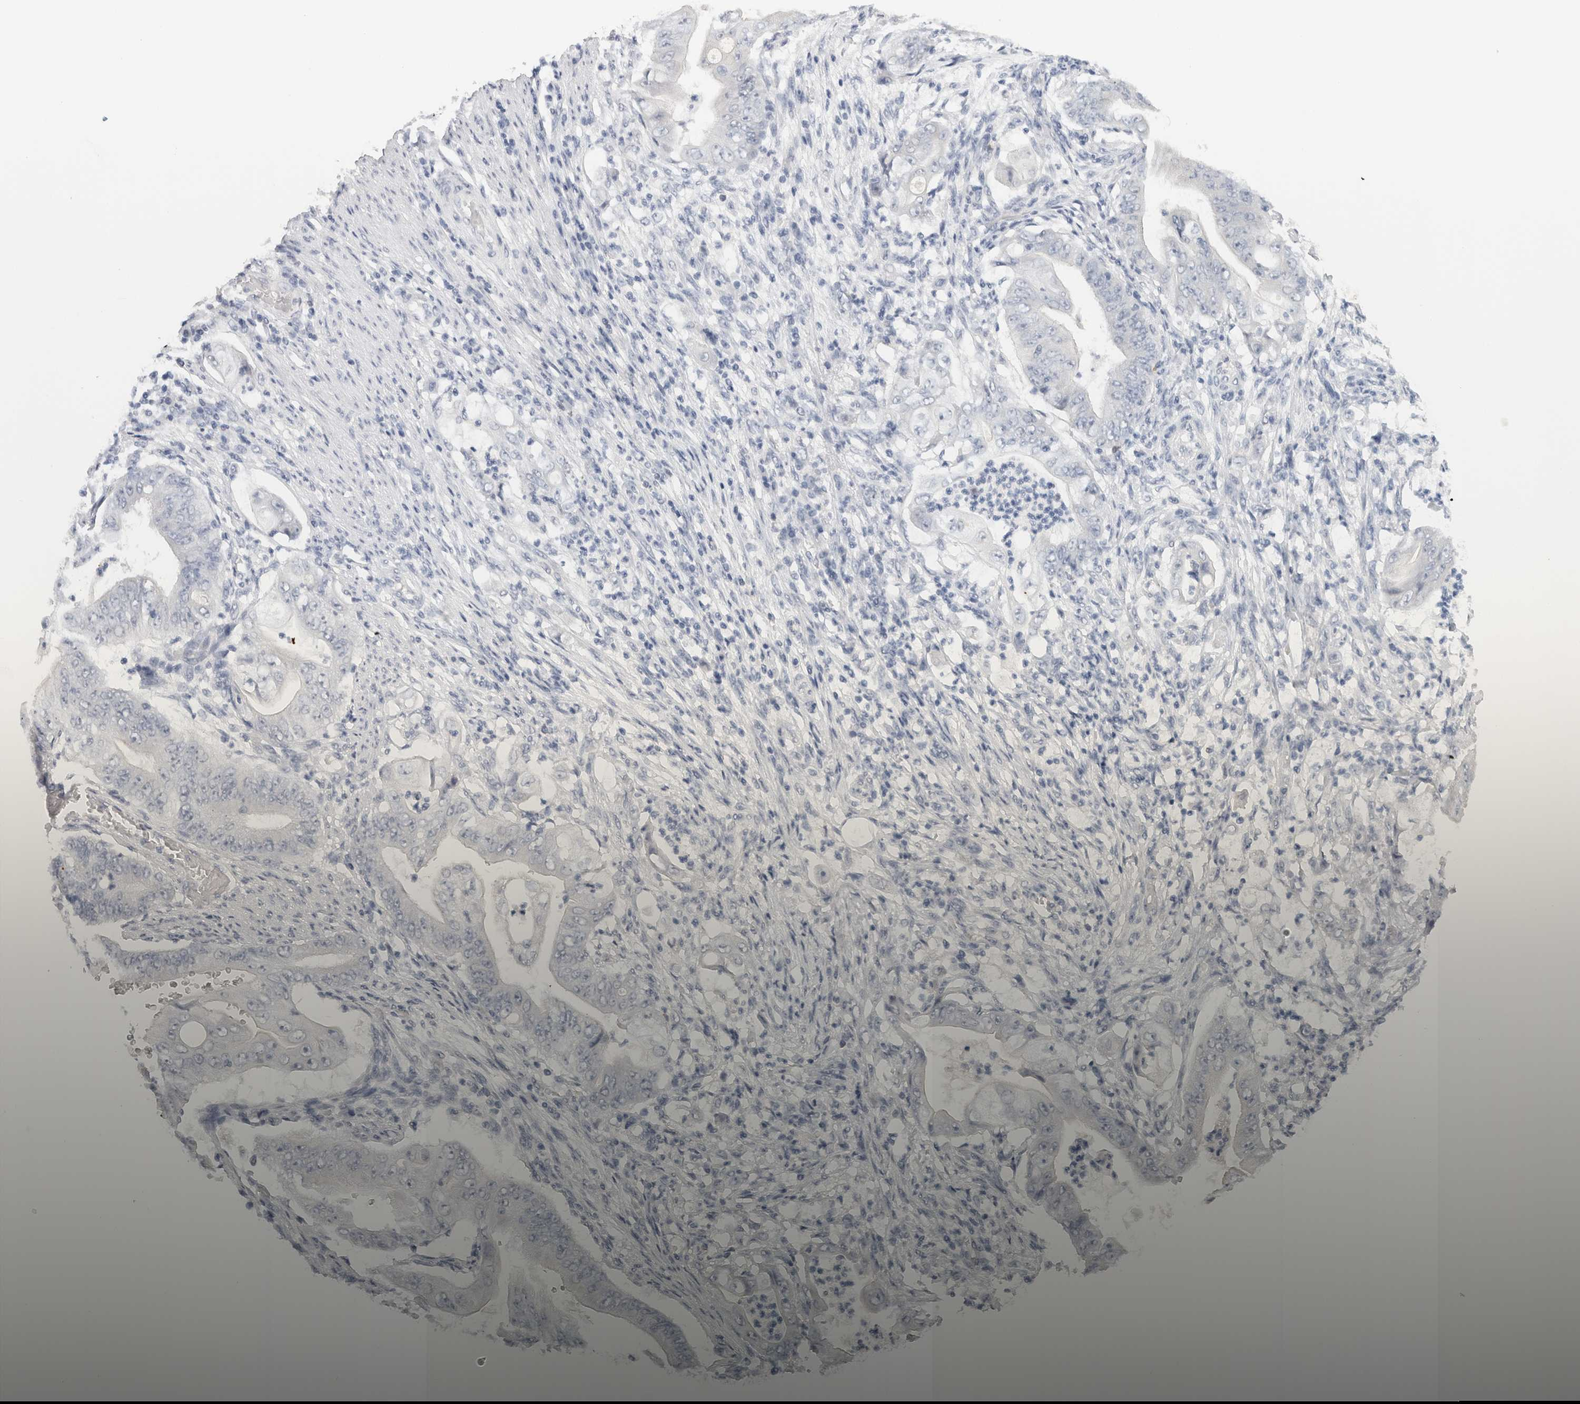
{"staining": {"intensity": "negative", "quantity": "none", "location": "none"}, "tissue": "stomach cancer", "cell_type": "Tumor cells", "image_type": "cancer", "snomed": [{"axis": "morphology", "description": "Adenocarcinoma, NOS"}, {"axis": "topography", "description": "Stomach"}], "caption": "A histopathology image of stomach cancer stained for a protein displays no brown staining in tumor cells.", "gene": "TONSL", "patient": {"sex": "female", "age": 73}}